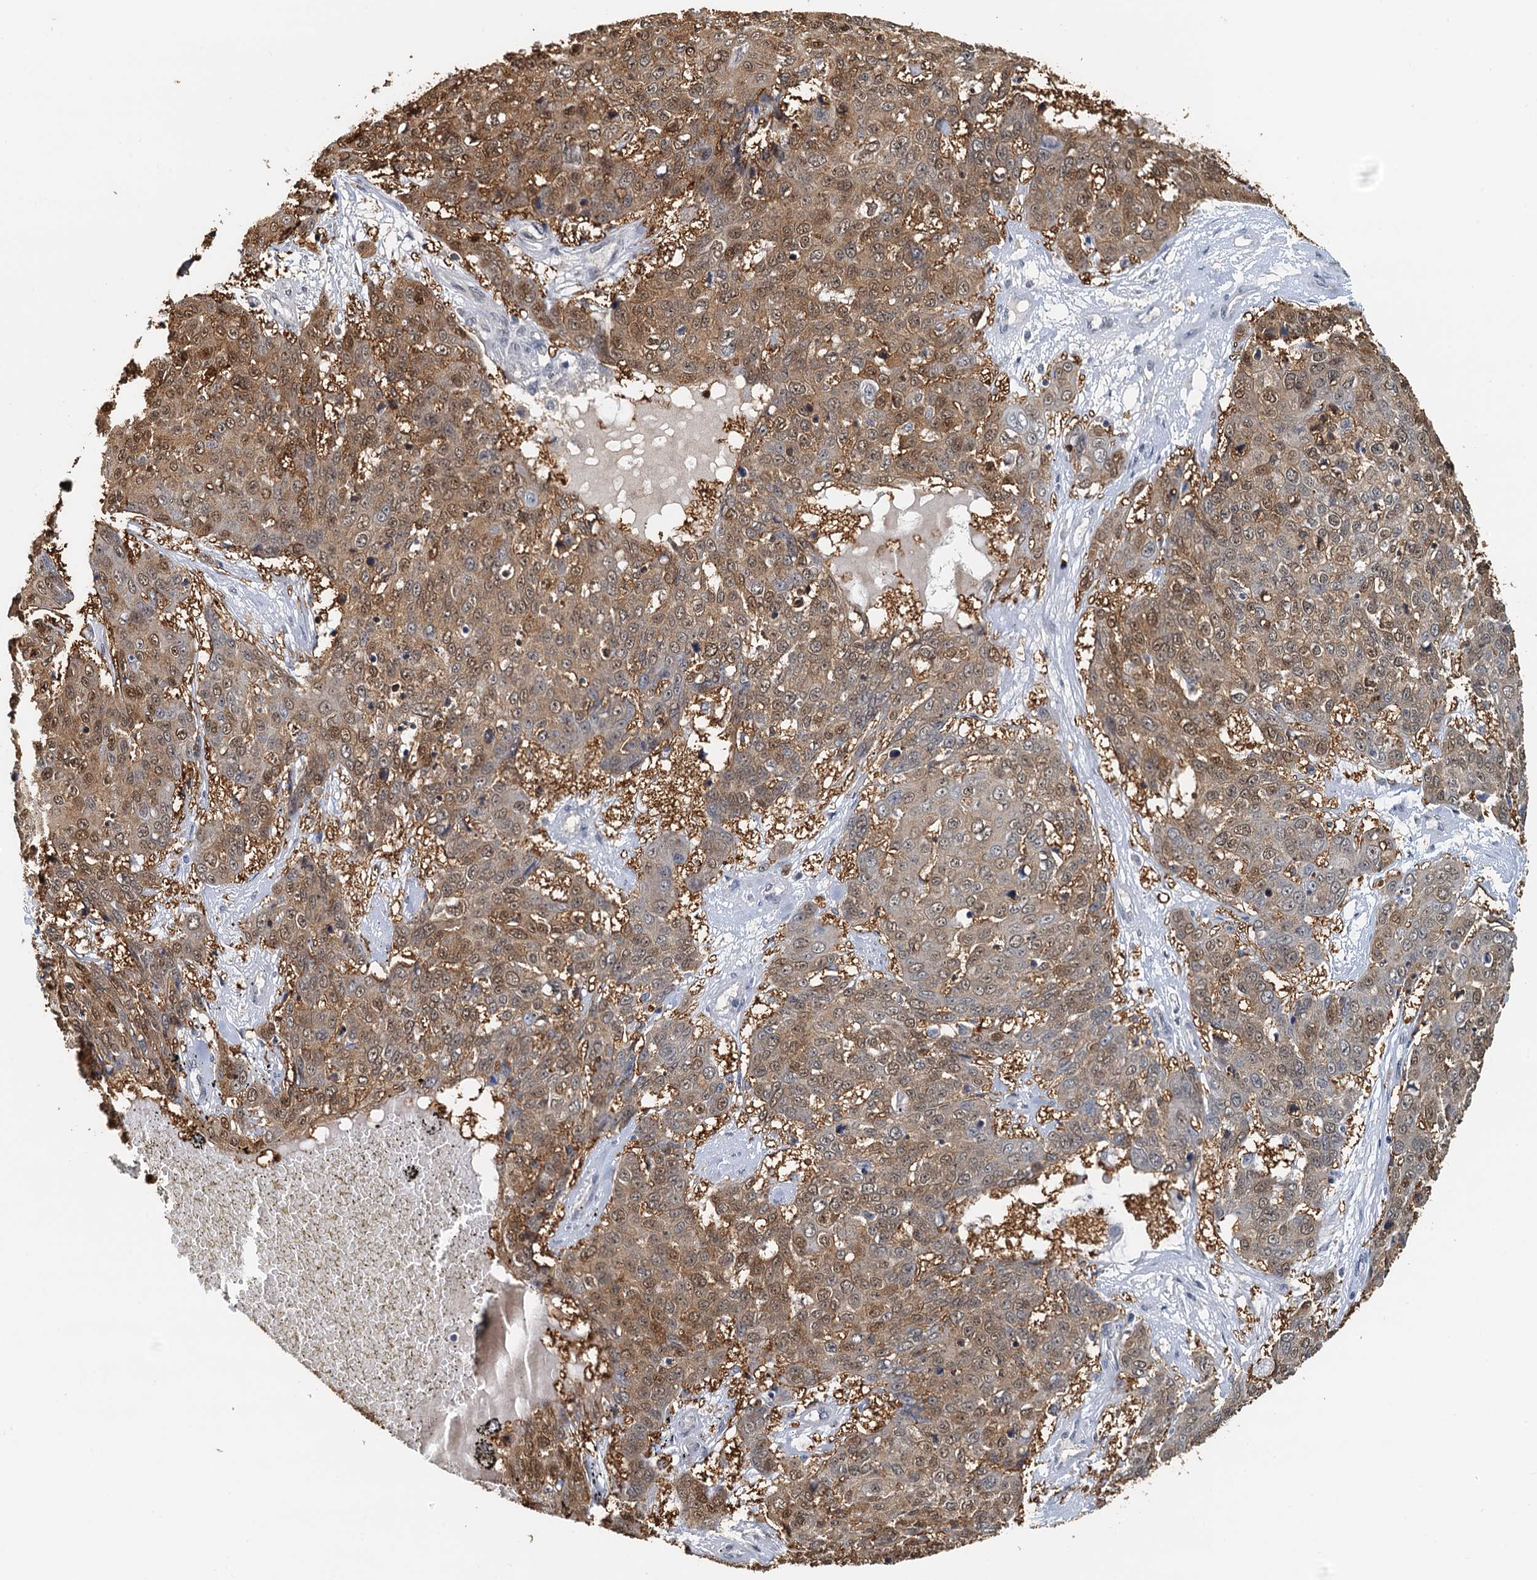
{"staining": {"intensity": "moderate", "quantity": ">75%", "location": "cytoplasmic/membranous,nuclear"}, "tissue": "skin cancer", "cell_type": "Tumor cells", "image_type": "cancer", "snomed": [{"axis": "morphology", "description": "Squamous cell carcinoma, NOS"}, {"axis": "topography", "description": "Skin"}], "caption": "Immunohistochemical staining of squamous cell carcinoma (skin) demonstrates moderate cytoplasmic/membranous and nuclear protein positivity in approximately >75% of tumor cells. The staining was performed using DAB to visualize the protein expression in brown, while the nuclei were stained in blue with hematoxylin (Magnification: 20x).", "gene": "SPINDOC", "patient": {"sex": "male", "age": 71}}